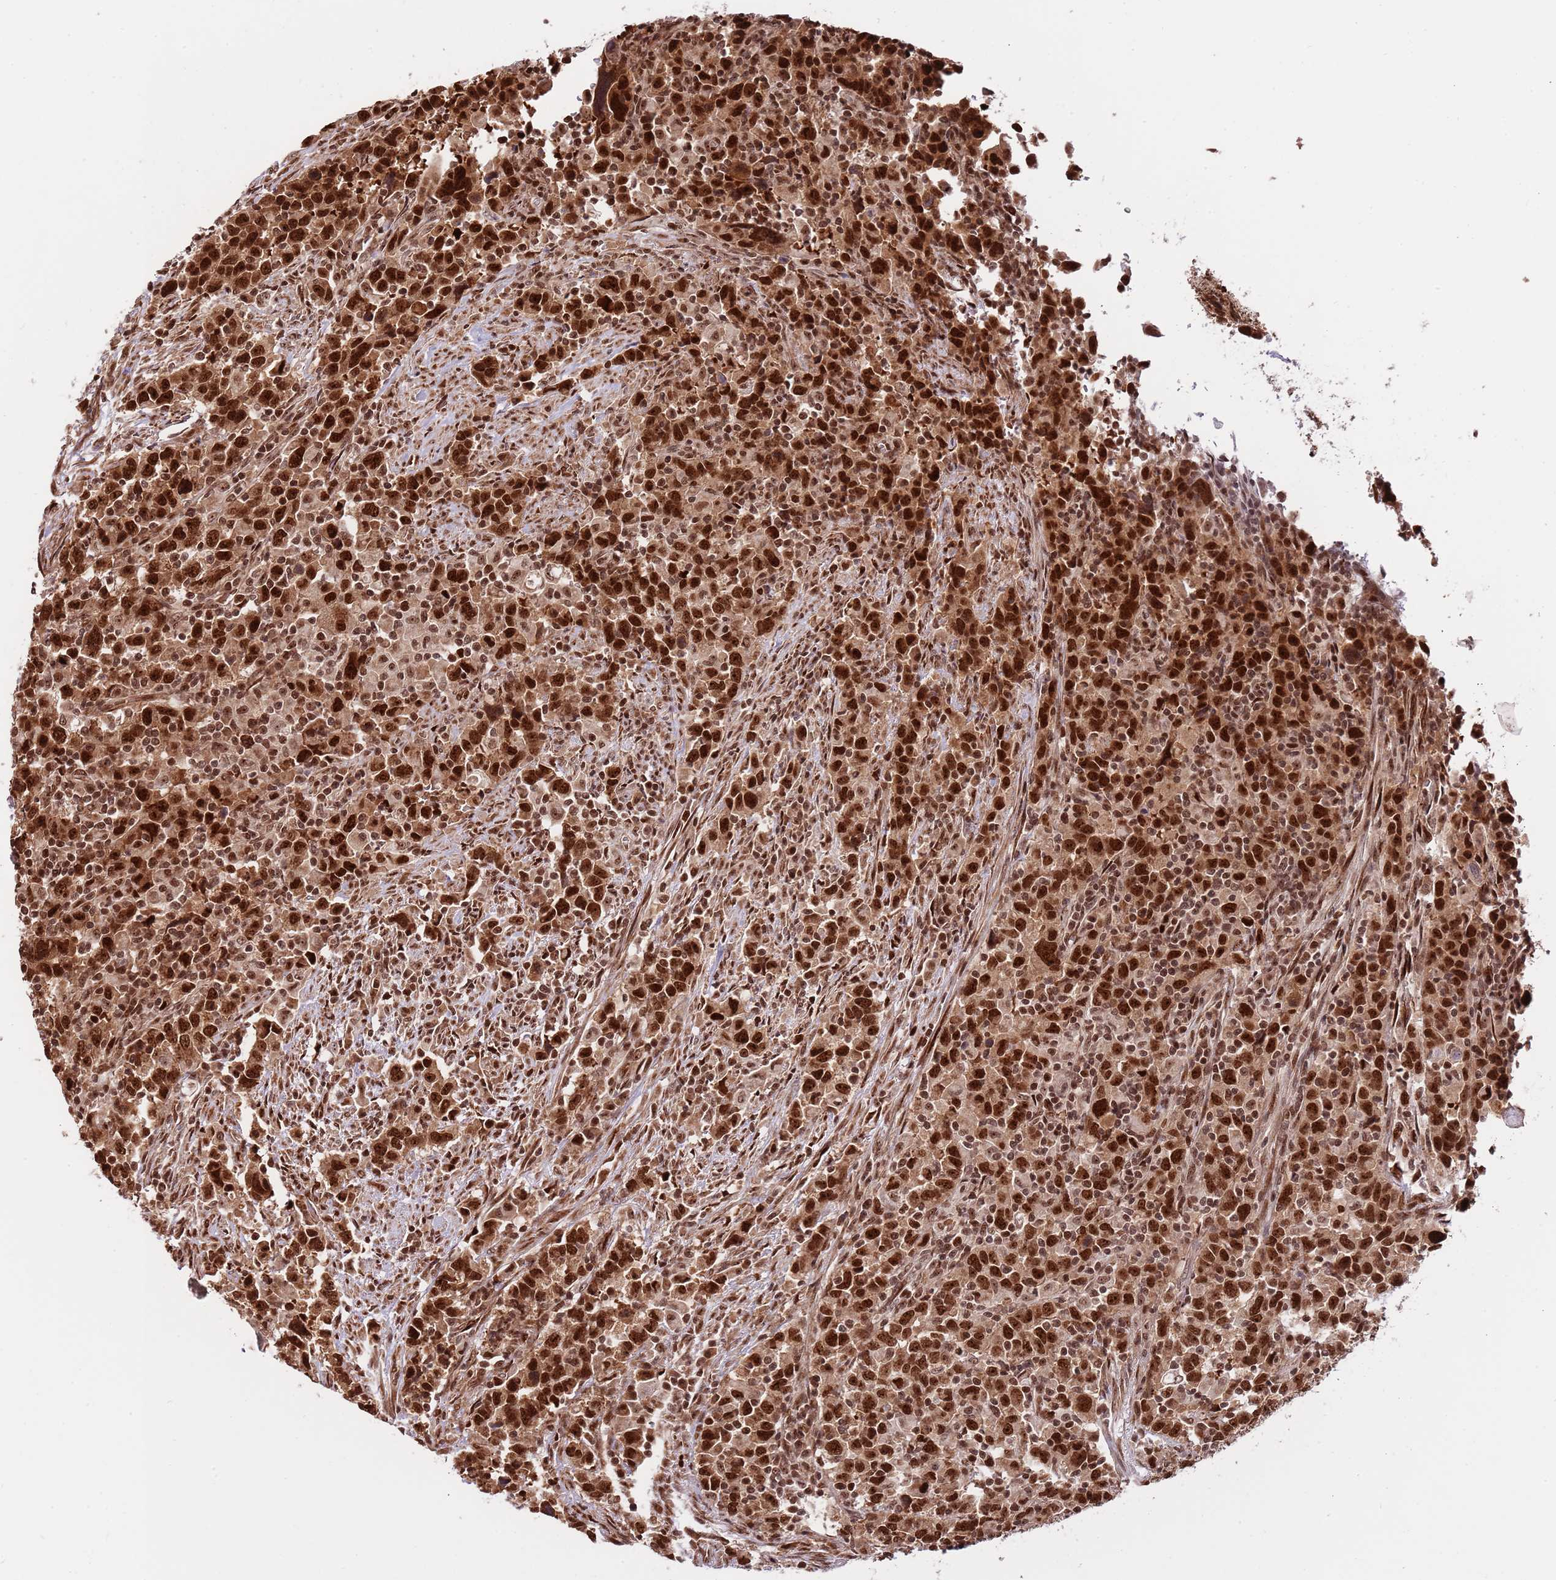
{"staining": {"intensity": "strong", "quantity": ">75%", "location": "nuclear"}, "tissue": "urothelial cancer", "cell_type": "Tumor cells", "image_type": "cancer", "snomed": [{"axis": "morphology", "description": "Urothelial carcinoma, High grade"}, {"axis": "topography", "description": "Urinary bladder"}], "caption": "Urothelial cancer was stained to show a protein in brown. There is high levels of strong nuclear staining in about >75% of tumor cells.", "gene": "RIF1", "patient": {"sex": "male", "age": 61}}